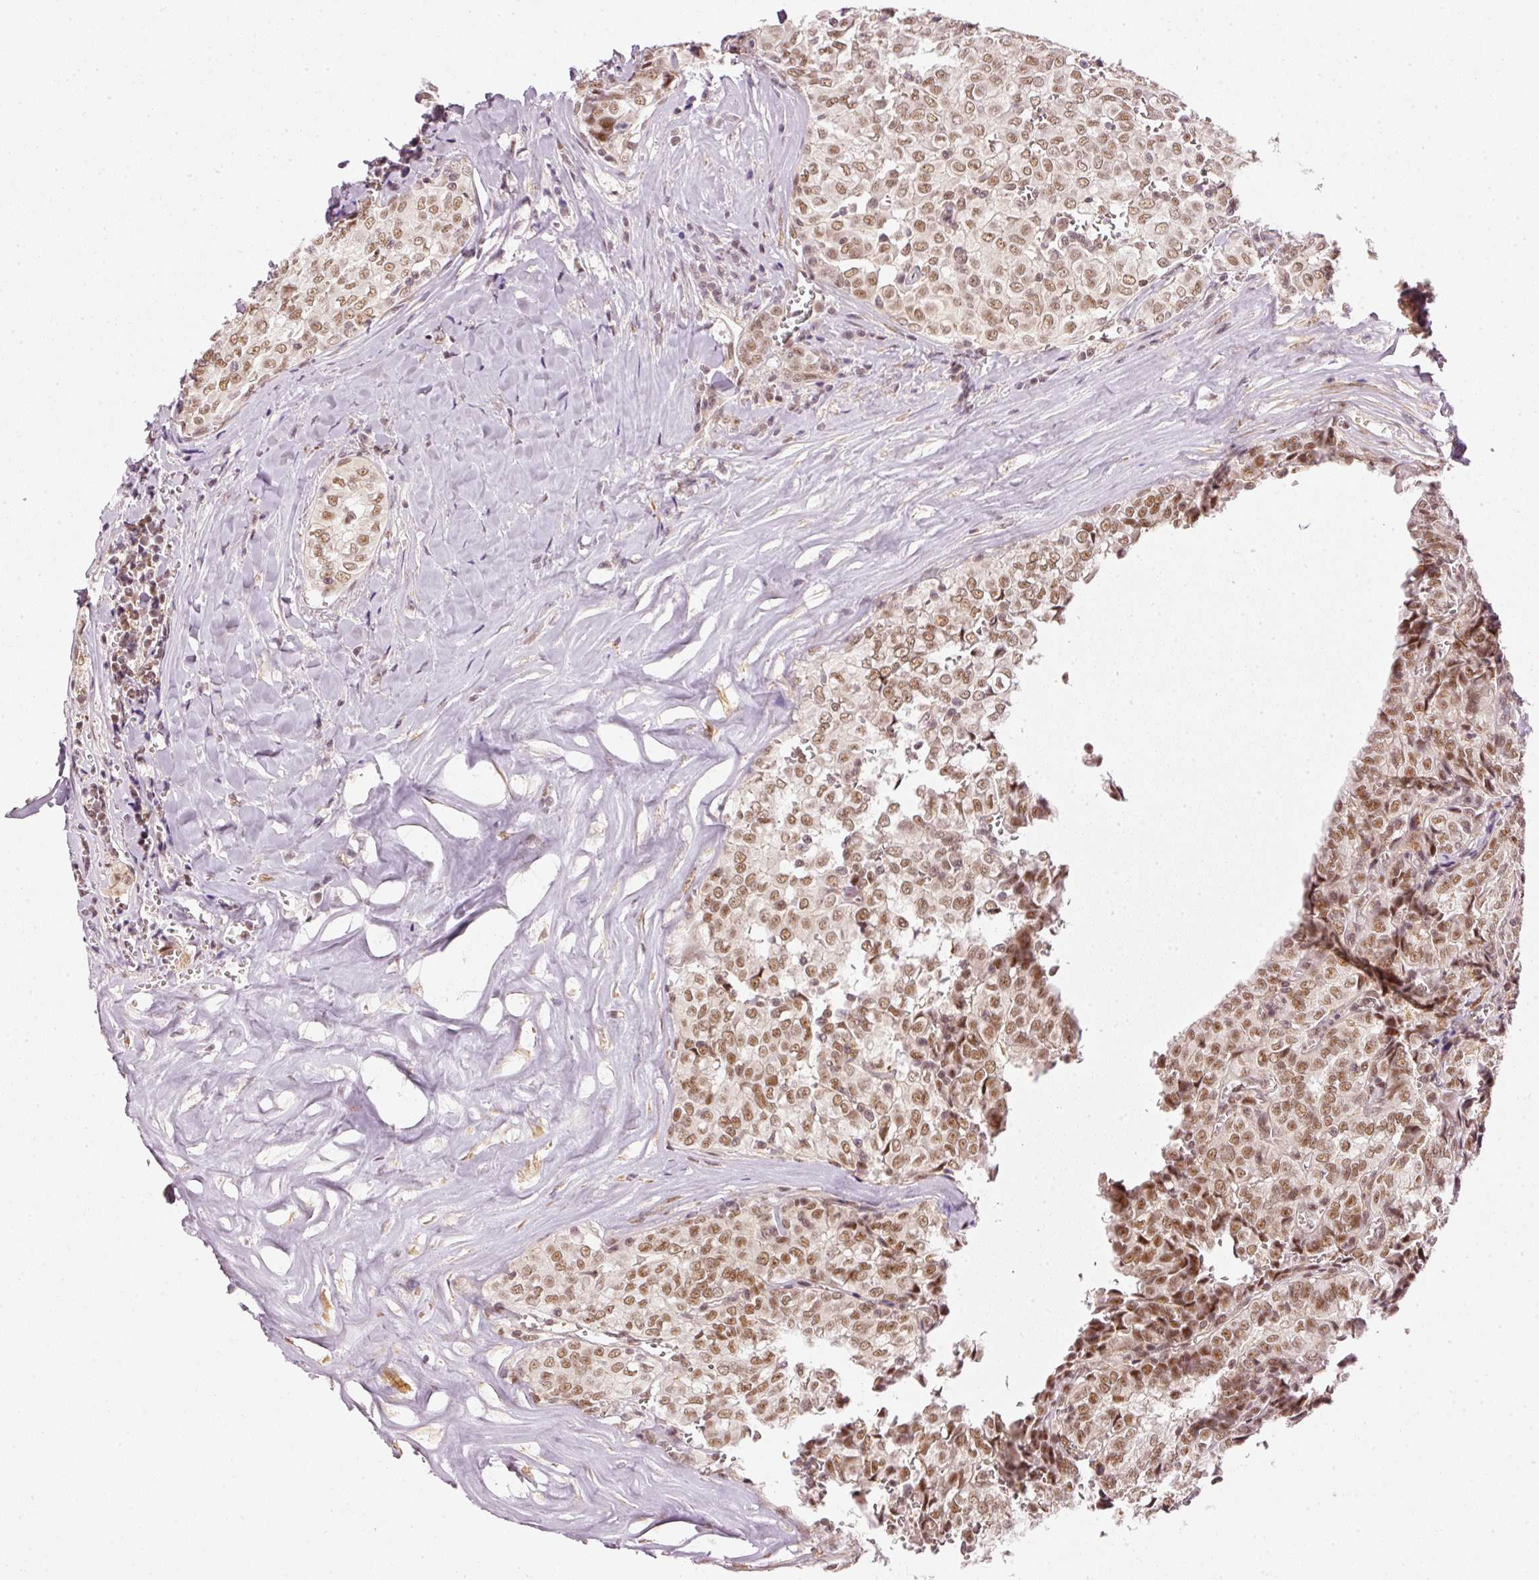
{"staining": {"intensity": "moderate", "quantity": ">75%", "location": "nuclear"}, "tissue": "thyroid cancer", "cell_type": "Tumor cells", "image_type": "cancer", "snomed": [{"axis": "morphology", "description": "Papillary adenocarcinoma, NOS"}, {"axis": "topography", "description": "Thyroid gland"}], "caption": "Protein staining reveals moderate nuclear staining in about >75% of tumor cells in papillary adenocarcinoma (thyroid).", "gene": "THOC6", "patient": {"sex": "female", "age": 30}}